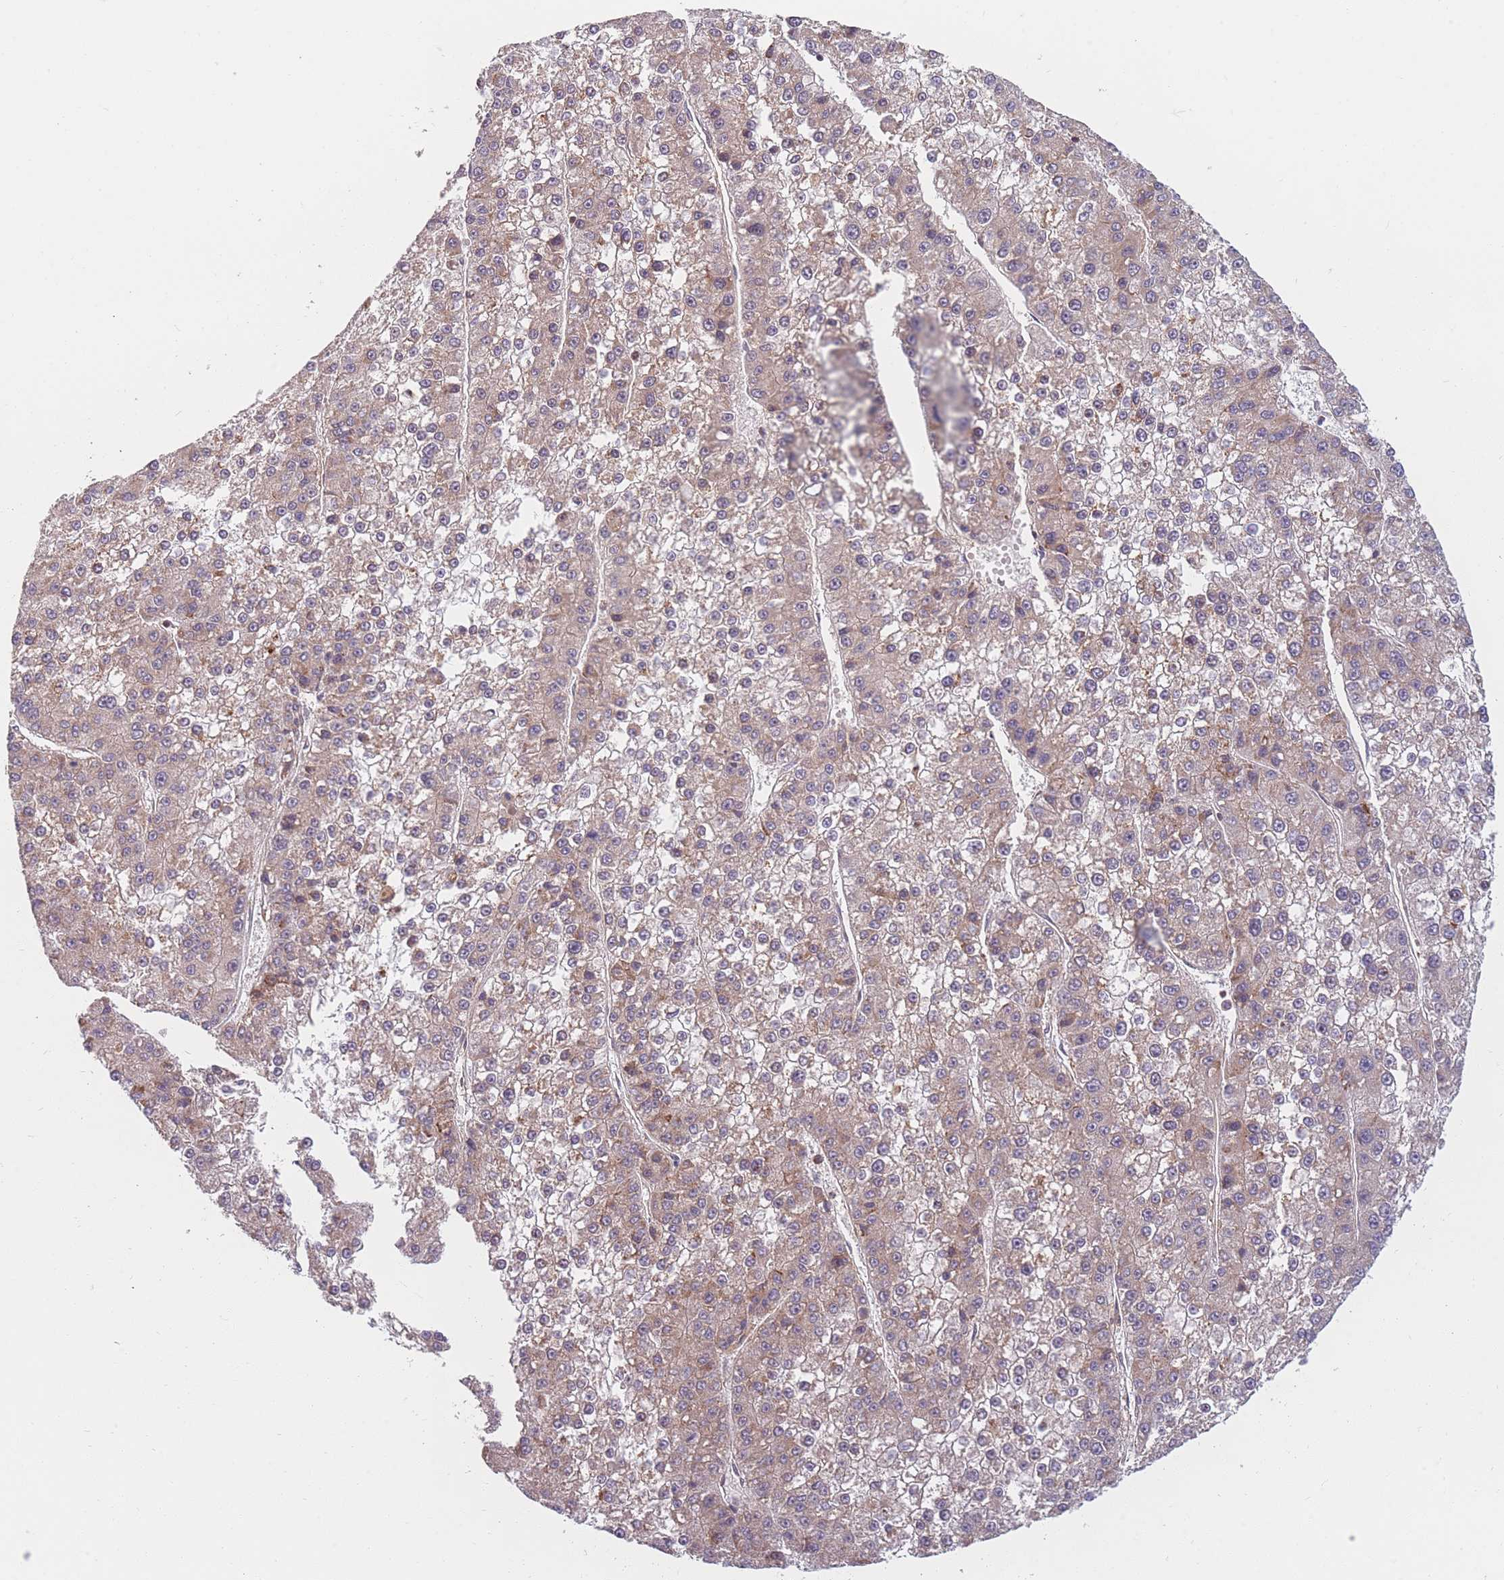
{"staining": {"intensity": "moderate", "quantity": "25%-75%", "location": "cytoplasmic/membranous"}, "tissue": "liver cancer", "cell_type": "Tumor cells", "image_type": "cancer", "snomed": [{"axis": "morphology", "description": "Carcinoma, Hepatocellular, NOS"}, {"axis": "topography", "description": "Liver"}], "caption": "Moderate cytoplasmic/membranous positivity is identified in about 25%-75% of tumor cells in liver cancer.", "gene": "FAM153A", "patient": {"sex": "female", "age": 73}}